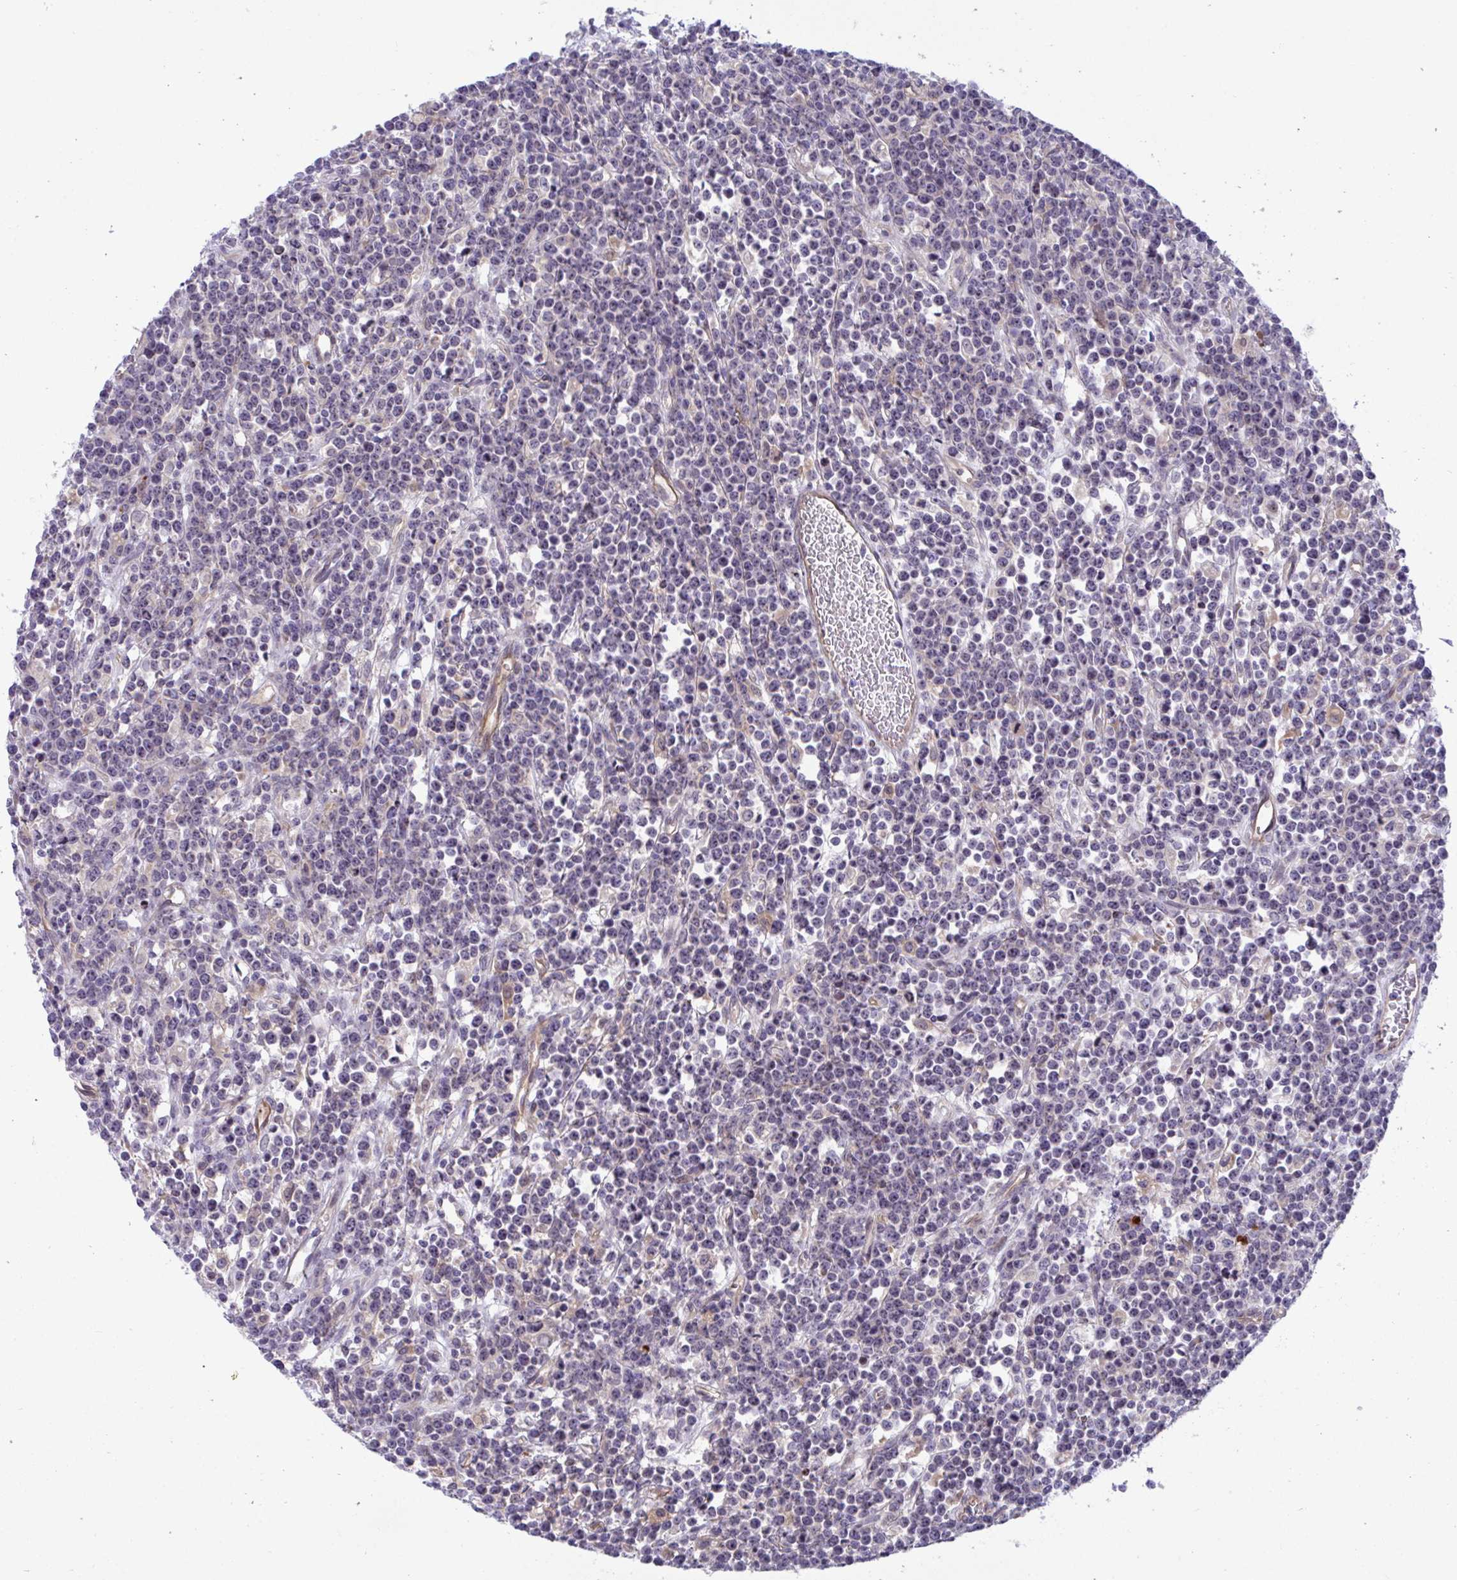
{"staining": {"intensity": "weak", "quantity": "<25%", "location": "nuclear"}, "tissue": "lymphoma", "cell_type": "Tumor cells", "image_type": "cancer", "snomed": [{"axis": "morphology", "description": "Malignant lymphoma, non-Hodgkin's type, High grade"}, {"axis": "topography", "description": "Ovary"}], "caption": "Tumor cells show no significant protein expression in lymphoma.", "gene": "CENPQ", "patient": {"sex": "female", "age": 56}}